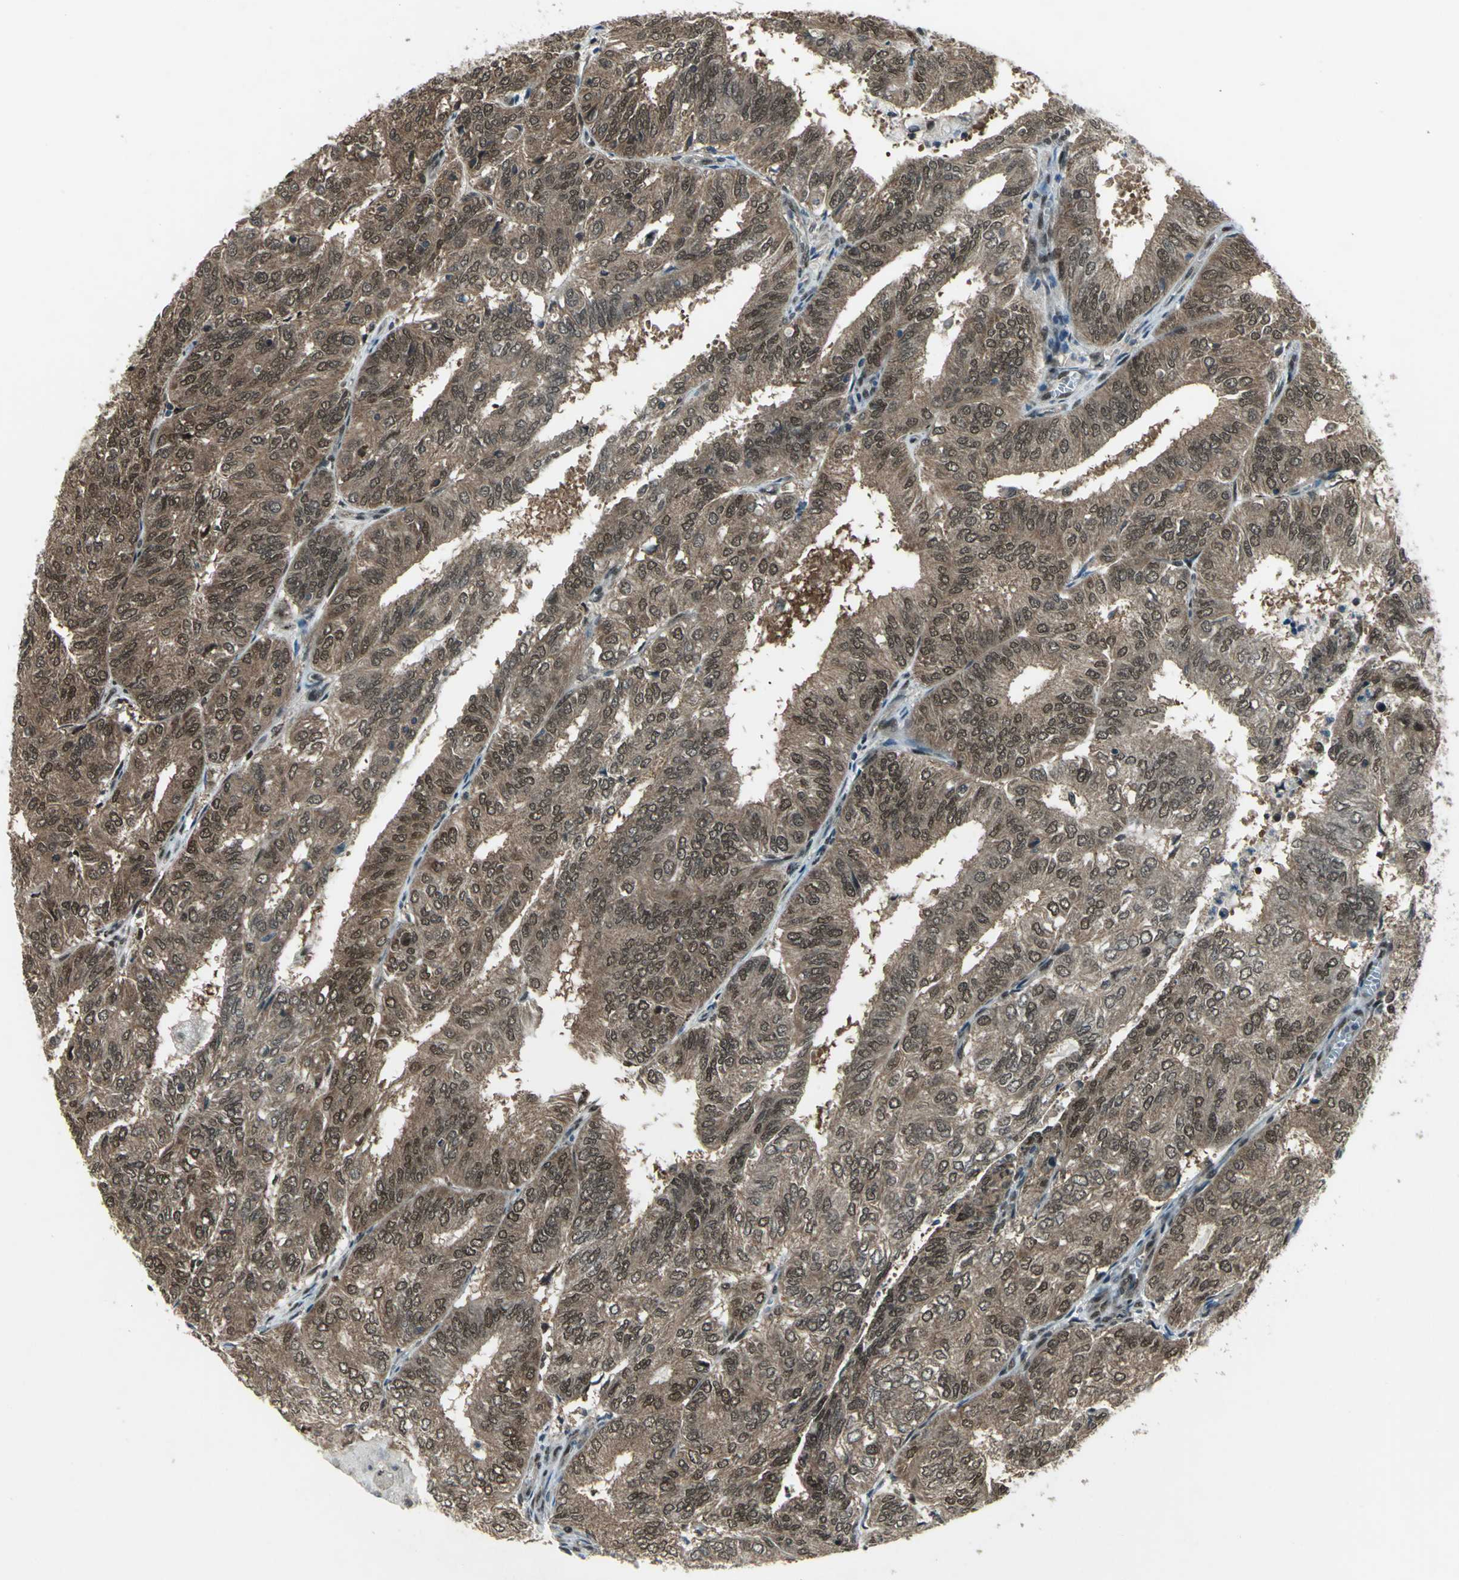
{"staining": {"intensity": "moderate", "quantity": ">75%", "location": "cytoplasmic/membranous,nuclear"}, "tissue": "endometrial cancer", "cell_type": "Tumor cells", "image_type": "cancer", "snomed": [{"axis": "morphology", "description": "Adenocarcinoma, NOS"}, {"axis": "topography", "description": "Uterus"}], "caption": "Immunohistochemistry staining of endometrial cancer (adenocarcinoma), which exhibits medium levels of moderate cytoplasmic/membranous and nuclear expression in approximately >75% of tumor cells indicating moderate cytoplasmic/membranous and nuclear protein staining. The staining was performed using DAB (3,3'-diaminobenzidine) (brown) for protein detection and nuclei were counterstained in hematoxylin (blue).", "gene": "COPS5", "patient": {"sex": "female", "age": 60}}